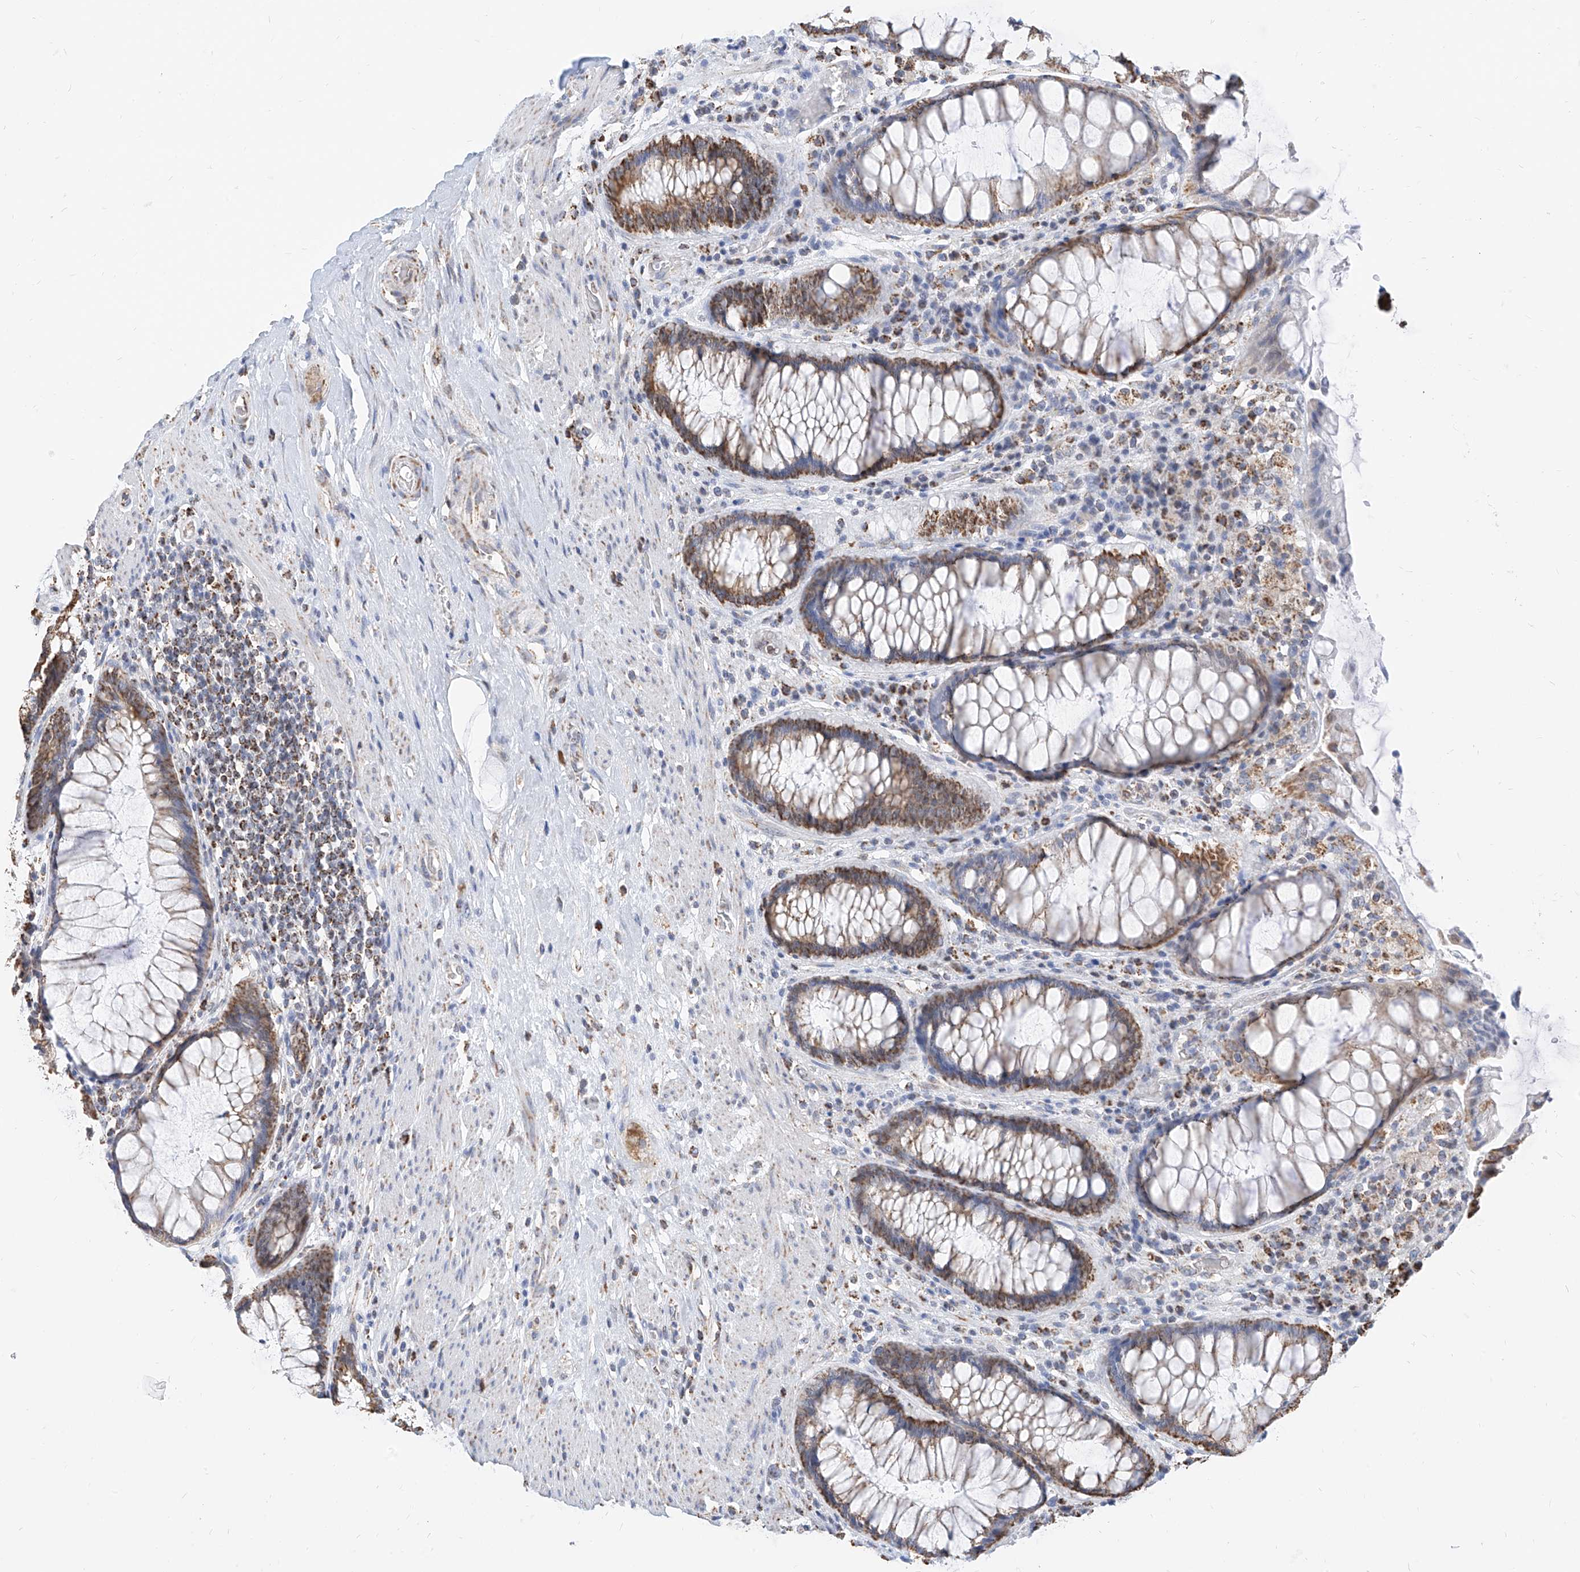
{"staining": {"intensity": "moderate", "quantity": ">75%", "location": "cytoplasmic/membranous"}, "tissue": "rectum", "cell_type": "Glandular cells", "image_type": "normal", "snomed": [{"axis": "morphology", "description": "Normal tissue, NOS"}, {"axis": "topography", "description": "Rectum"}], "caption": "Immunohistochemistry image of normal rectum stained for a protein (brown), which demonstrates medium levels of moderate cytoplasmic/membranous positivity in about >75% of glandular cells.", "gene": "NALCN", "patient": {"sex": "male", "age": 64}}